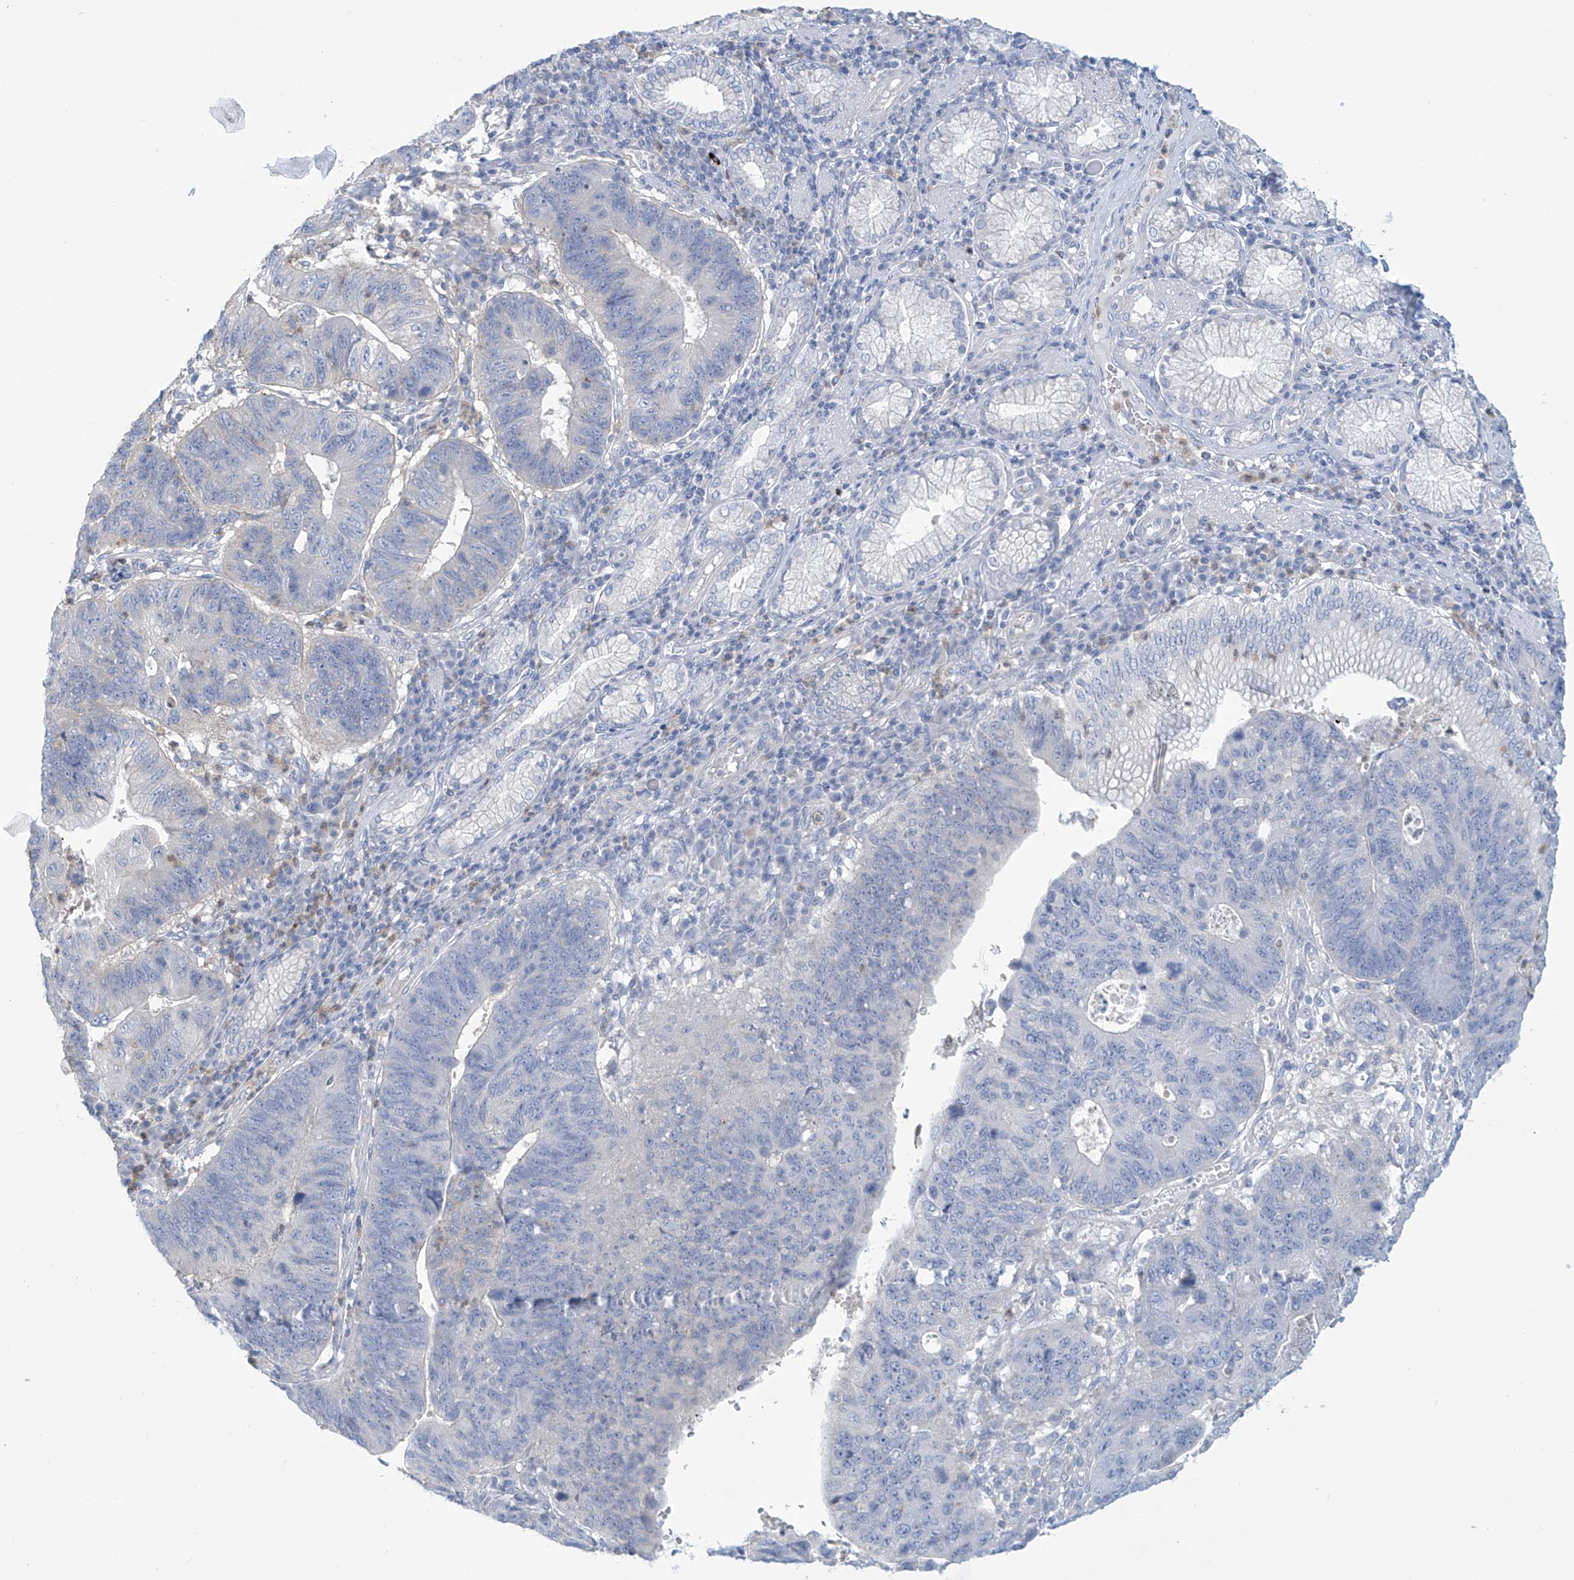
{"staining": {"intensity": "negative", "quantity": "none", "location": "none"}, "tissue": "stomach cancer", "cell_type": "Tumor cells", "image_type": "cancer", "snomed": [{"axis": "morphology", "description": "Adenocarcinoma, NOS"}, {"axis": "topography", "description": "Stomach"}], "caption": "The IHC photomicrograph has no significant staining in tumor cells of adenocarcinoma (stomach) tissue.", "gene": "FABP2", "patient": {"sex": "male", "age": 59}}